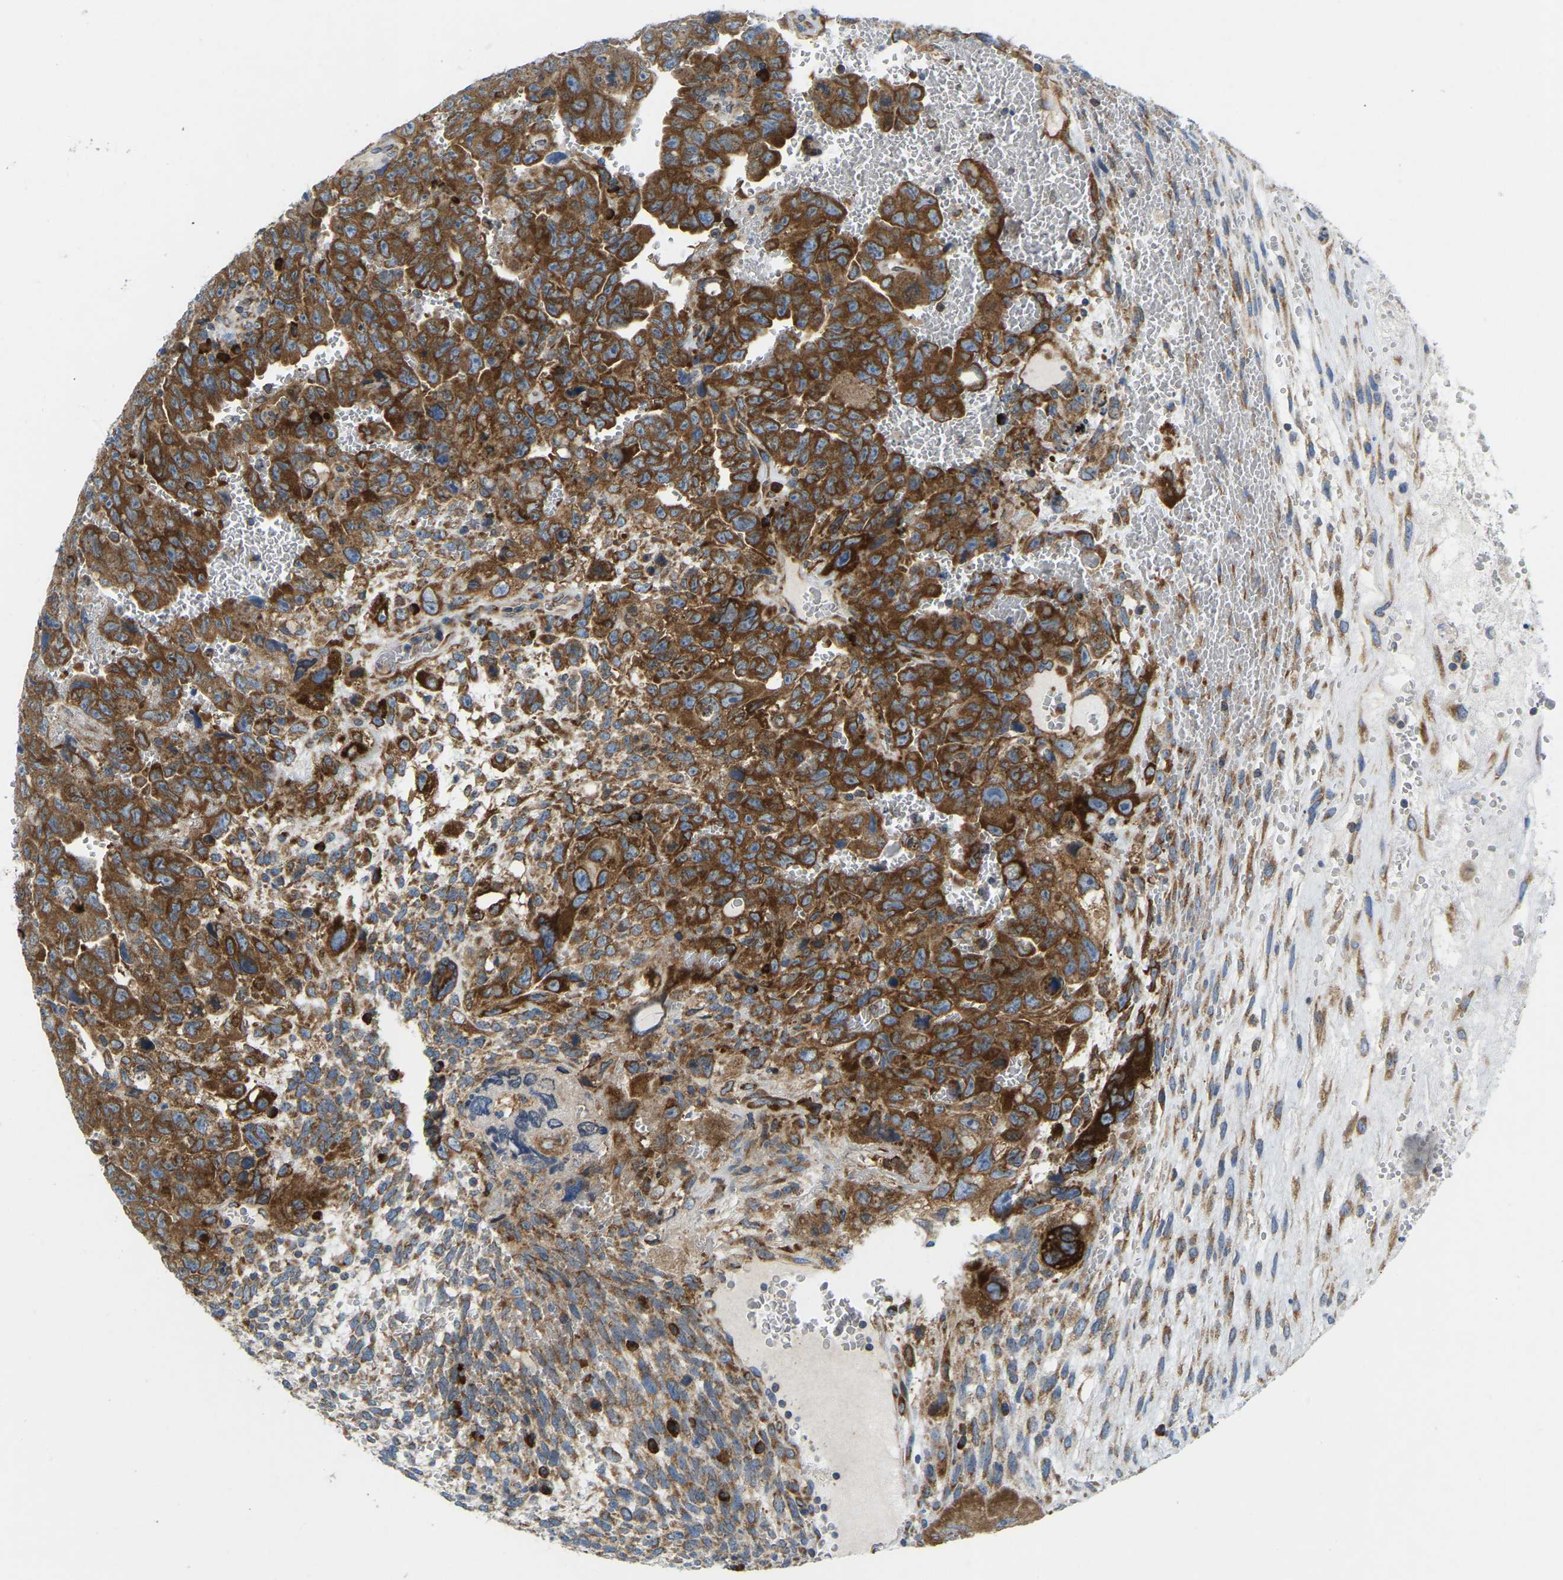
{"staining": {"intensity": "strong", "quantity": ">75%", "location": "cytoplasmic/membranous"}, "tissue": "testis cancer", "cell_type": "Tumor cells", "image_type": "cancer", "snomed": [{"axis": "morphology", "description": "Carcinoma, Embryonal, NOS"}, {"axis": "topography", "description": "Testis"}], "caption": "IHC of human testis cancer (embryonal carcinoma) displays high levels of strong cytoplasmic/membranous positivity in about >75% of tumor cells.", "gene": "SND1", "patient": {"sex": "male", "age": 28}}